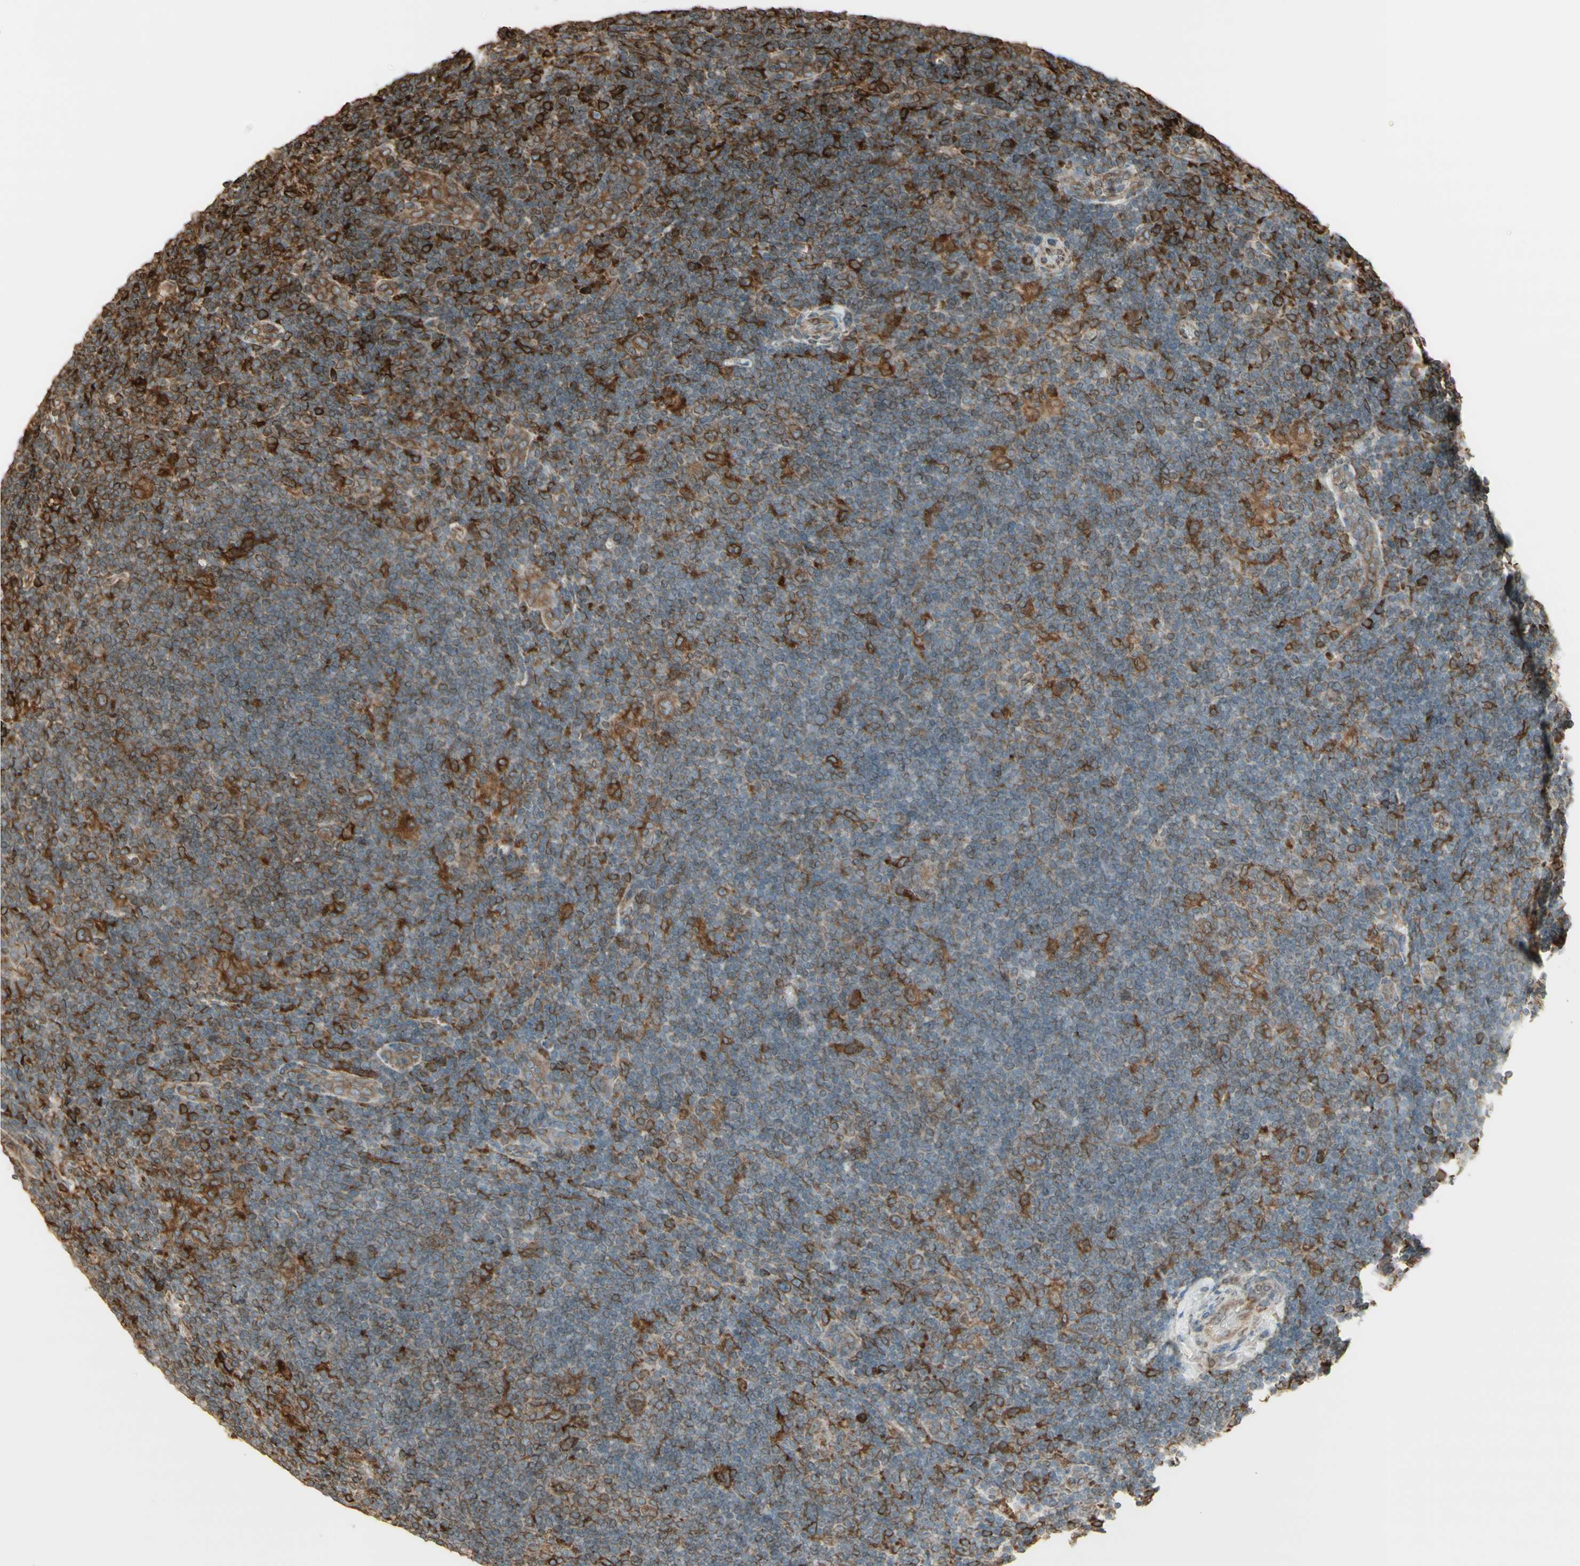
{"staining": {"intensity": "weak", "quantity": ">75%", "location": "cytoplasmic/membranous"}, "tissue": "lymphoma", "cell_type": "Tumor cells", "image_type": "cancer", "snomed": [{"axis": "morphology", "description": "Hodgkin's disease, NOS"}, {"axis": "topography", "description": "Lymph node"}], "caption": "A photomicrograph showing weak cytoplasmic/membranous staining in approximately >75% of tumor cells in Hodgkin's disease, as visualized by brown immunohistochemical staining.", "gene": "CANX", "patient": {"sex": "female", "age": 57}}